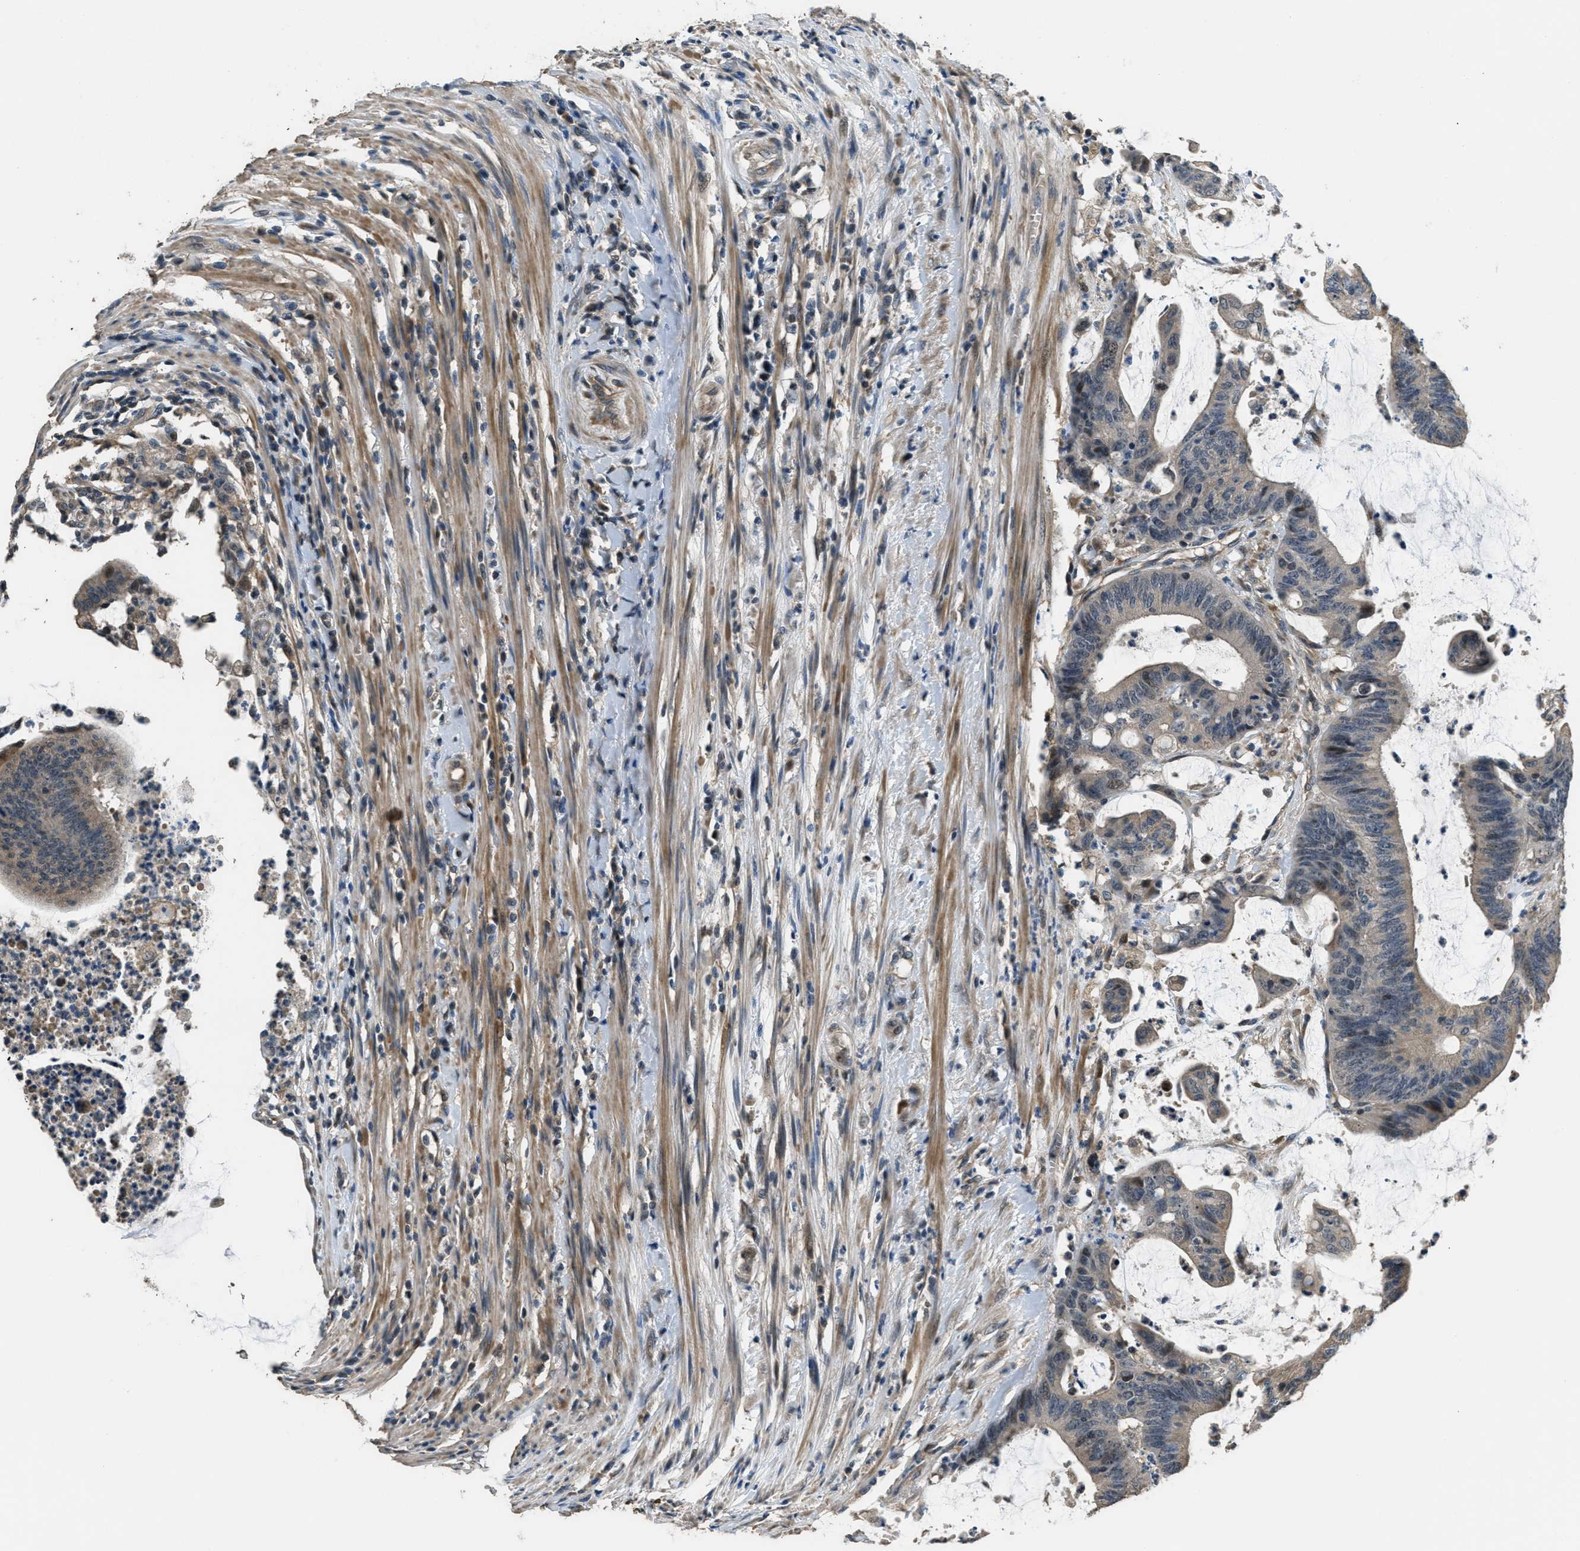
{"staining": {"intensity": "moderate", "quantity": "<25%", "location": "nuclear"}, "tissue": "colorectal cancer", "cell_type": "Tumor cells", "image_type": "cancer", "snomed": [{"axis": "morphology", "description": "Adenocarcinoma, NOS"}, {"axis": "topography", "description": "Rectum"}], "caption": "IHC of human colorectal cancer (adenocarcinoma) shows low levels of moderate nuclear expression in approximately <25% of tumor cells.", "gene": "NAT1", "patient": {"sex": "female", "age": 66}}